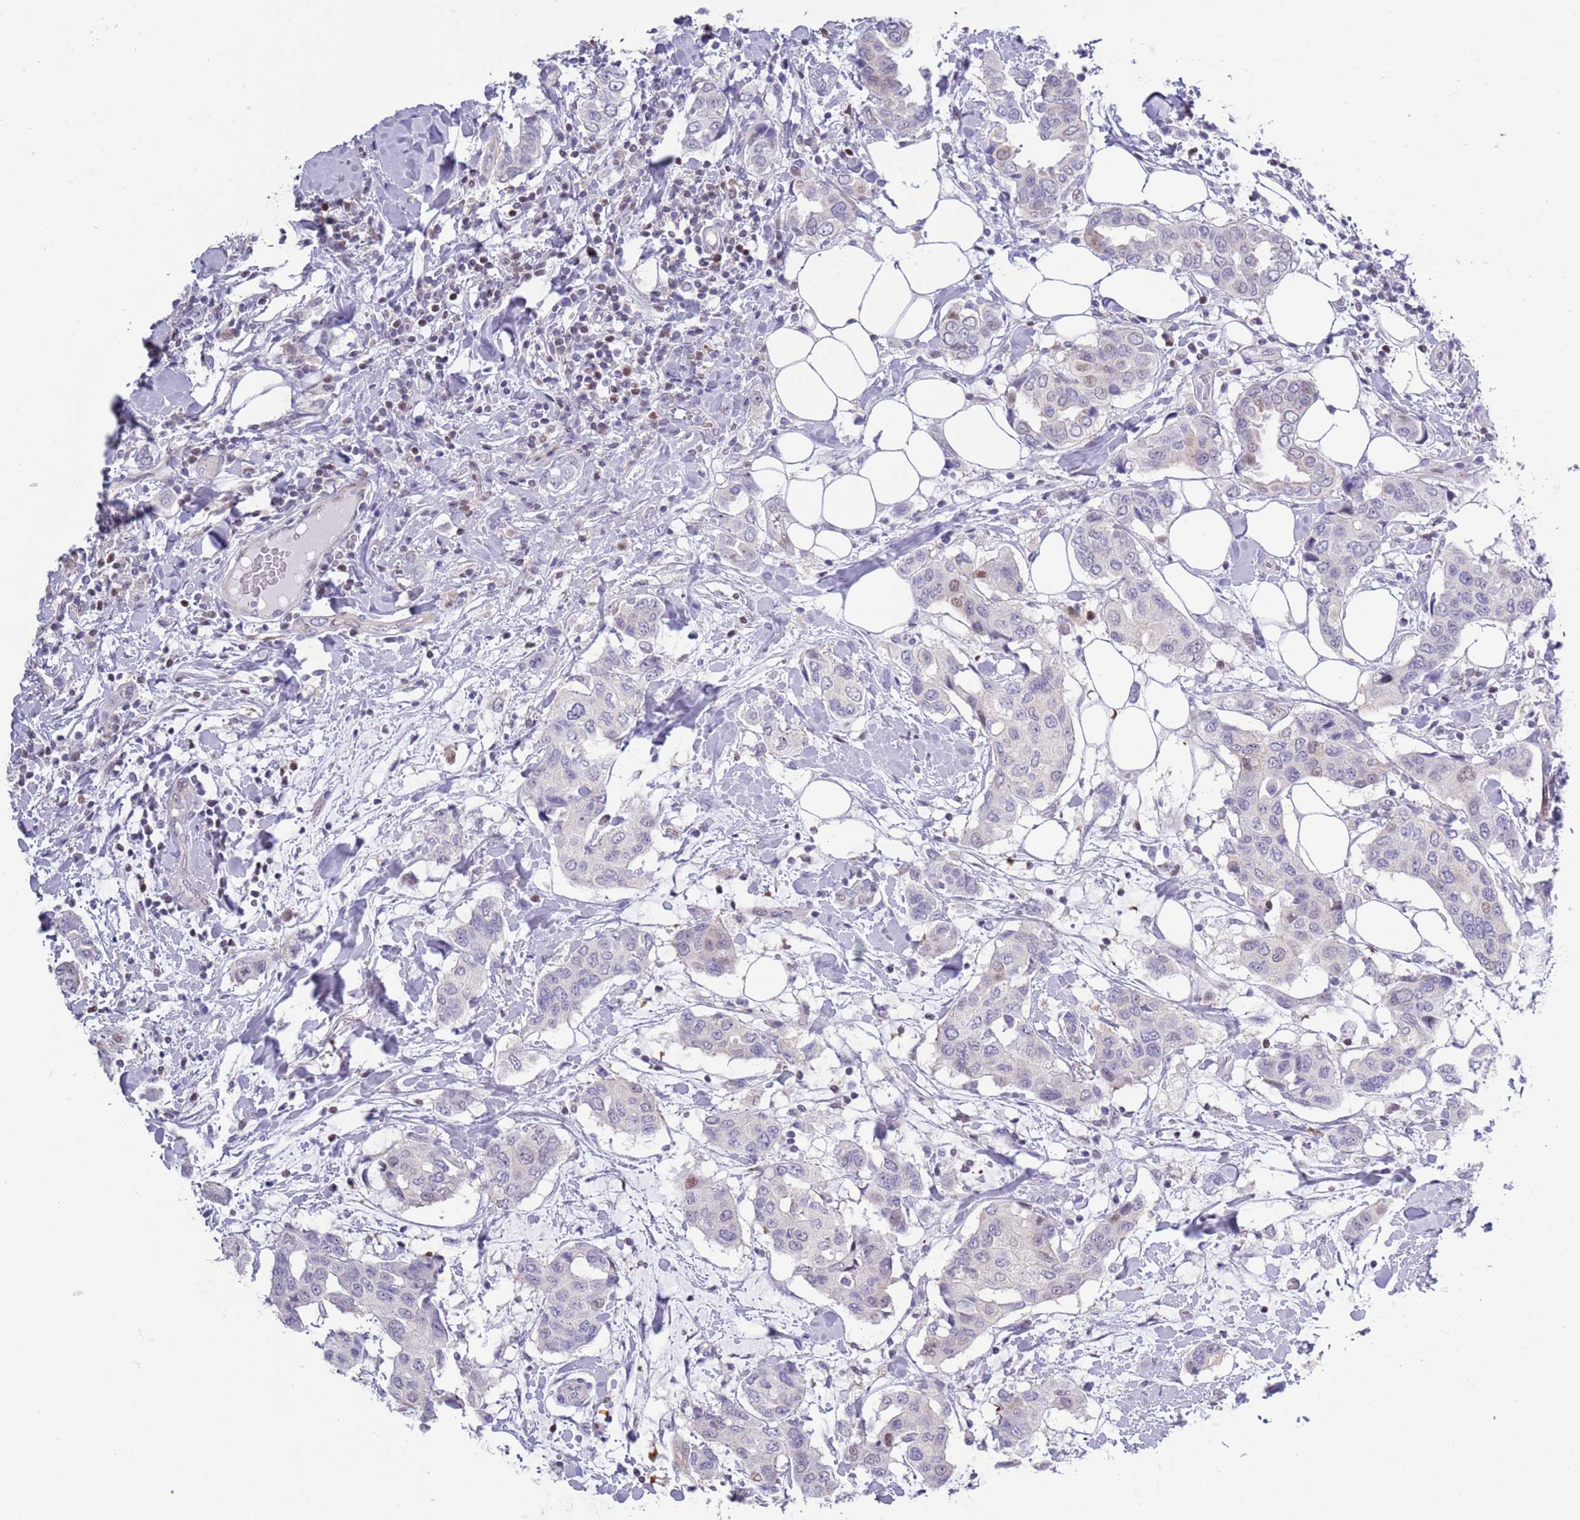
{"staining": {"intensity": "negative", "quantity": "none", "location": "none"}, "tissue": "breast cancer", "cell_type": "Tumor cells", "image_type": "cancer", "snomed": [{"axis": "morphology", "description": "Lobular carcinoma"}, {"axis": "topography", "description": "Breast"}], "caption": "Tumor cells are negative for brown protein staining in breast cancer (lobular carcinoma).", "gene": "NBPF6", "patient": {"sex": "female", "age": 51}}